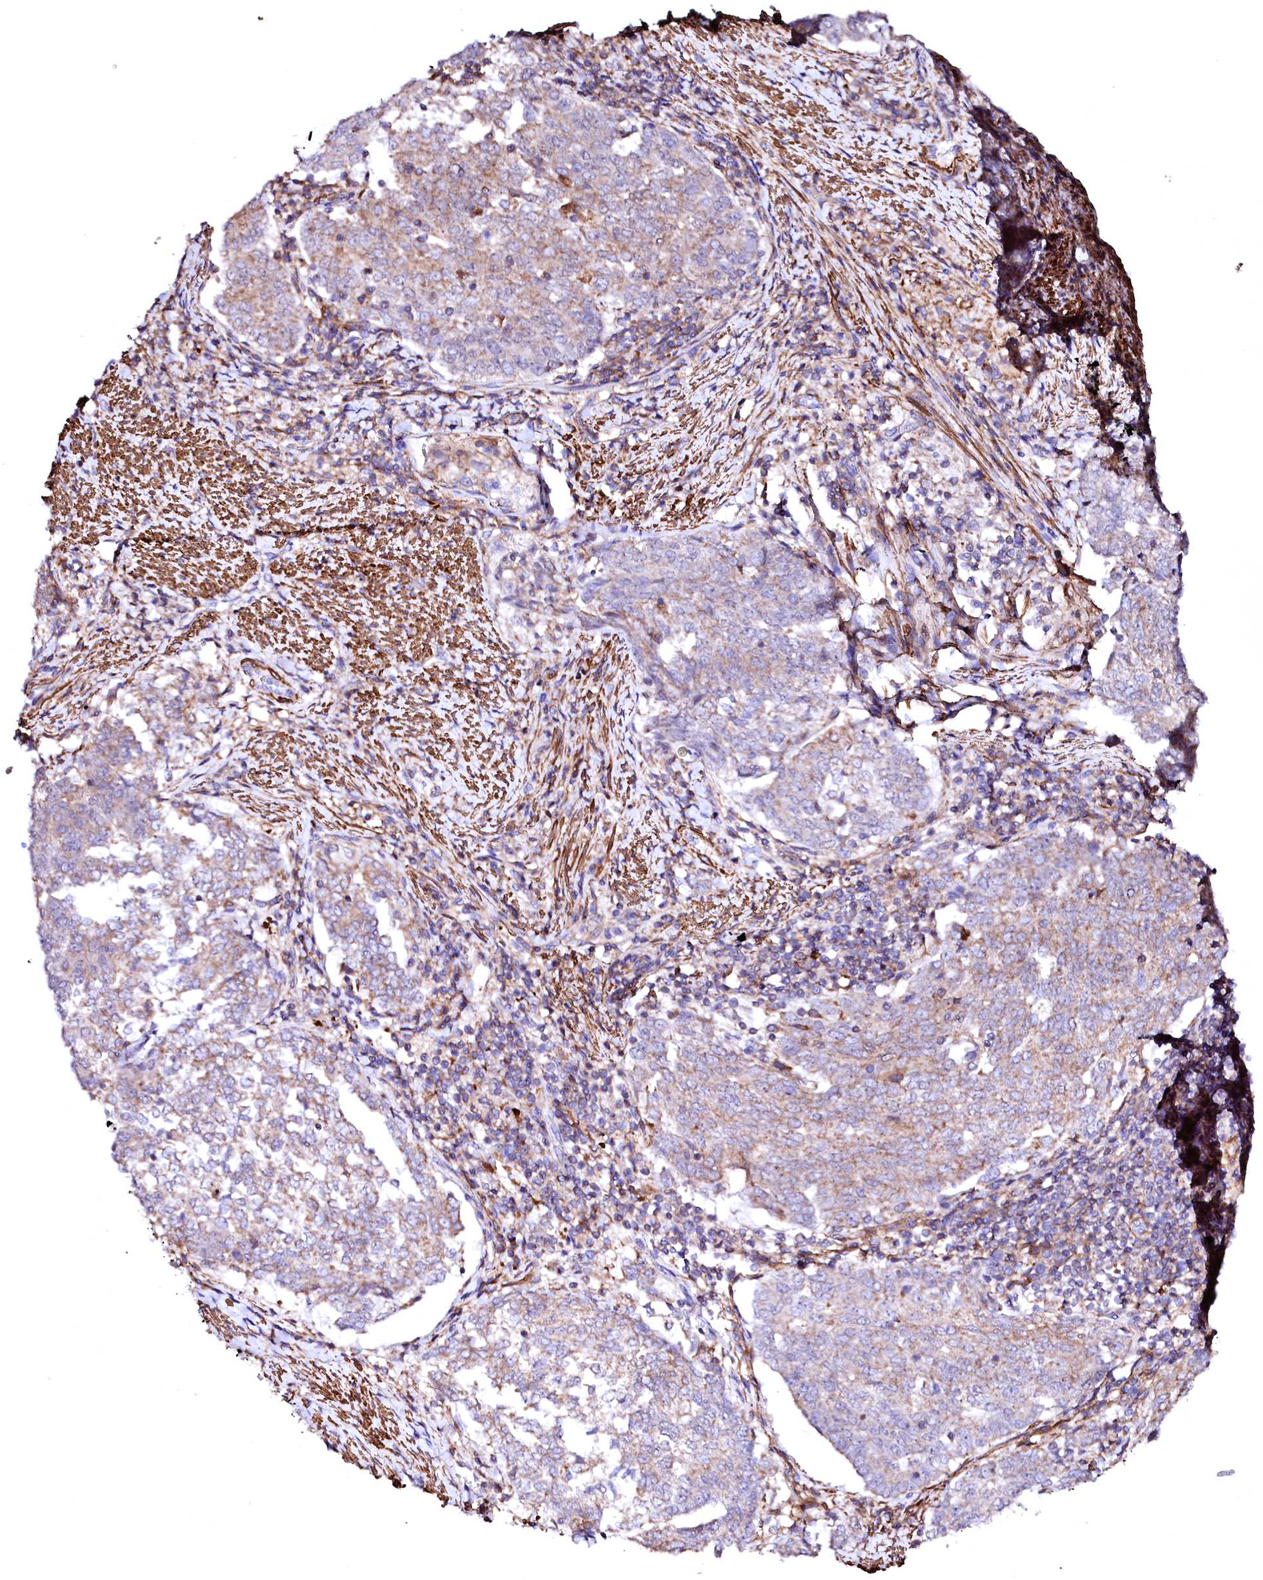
{"staining": {"intensity": "moderate", "quantity": "25%-75%", "location": "cytoplasmic/membranous"}, "tissue": "endometrial cancer", "cell_type": "Tumor cells", "image_type": "cancer", "snomed": [{"axis": "morphology", "description": "Adenocarcinoma, NOS"}, {"axis": "topography", "description": "Endometrium"}], "caption": "A high-resolution histopathology image shows immunohistochemistry (IHC) staining of adenocarcinoma (endometrial), which exhibits moderate cytoplasmic/membranous positivity in about 25%-75% of tumor cells.", "gene": "GPR176", "patient": {"sex": "female", "age": 80}}